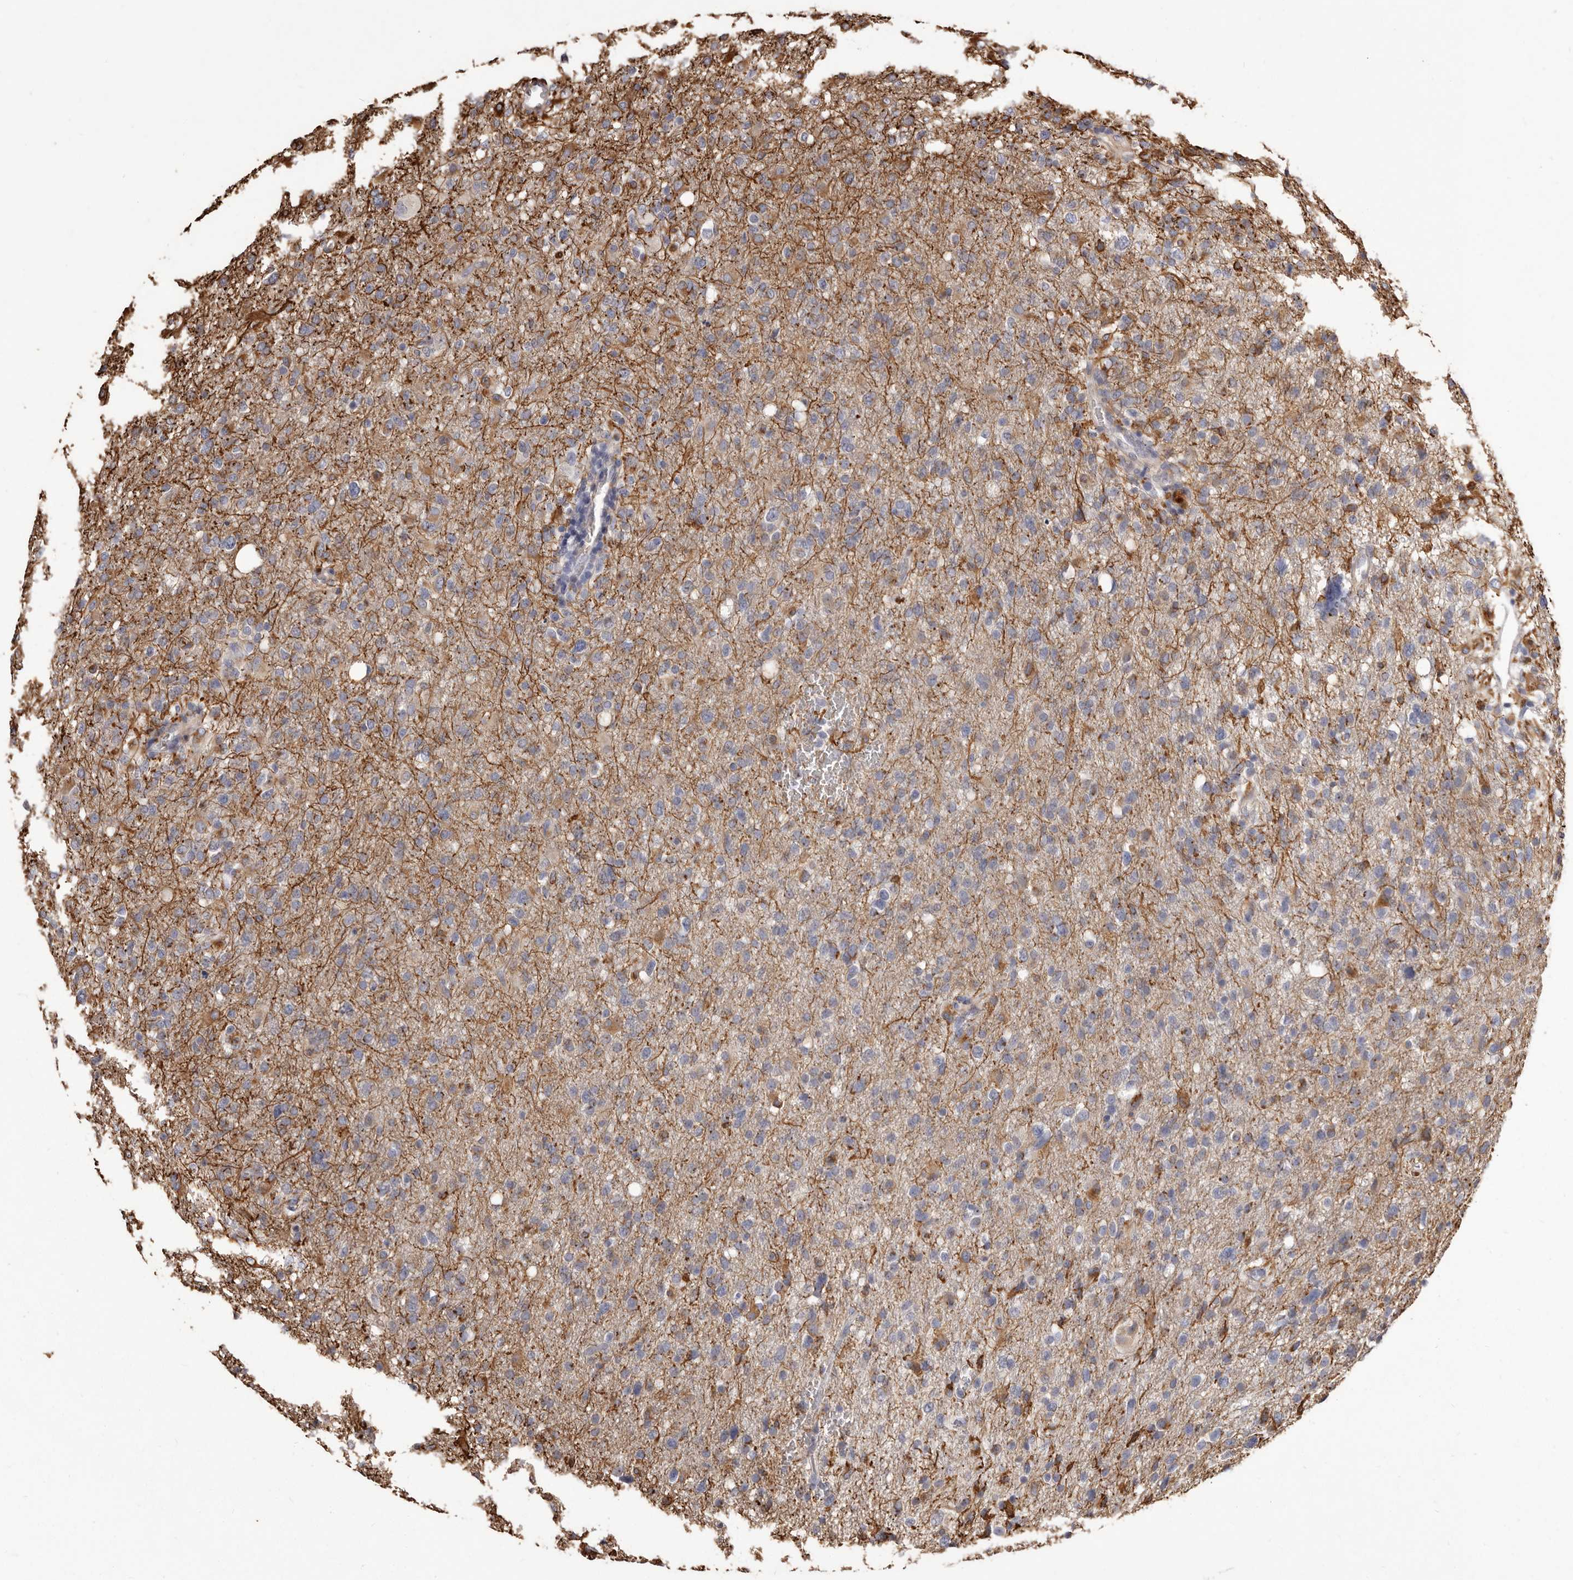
{"staining": {"intensity": "weak", "quantity": "<25%", "location": "cytoplasmic/membranous"}, "tissue": "glioma", "cell_type": "Tumor cells", "image_type": "cancer", "snomed": [{"axis": "morphology", "description": "Glioma, malignant, High grade"}, {"axis": "topography", "description": "Brain"}], "caption": "Immunohistochemistry photomicrograph of neoplastic tissue: glioma stained with DAB (3,3'-diaminobenzidine) displays no significant protein staining in tumor cells.", "gene": "ALPK1", "patient": {"sex": "female", "age": 57}}